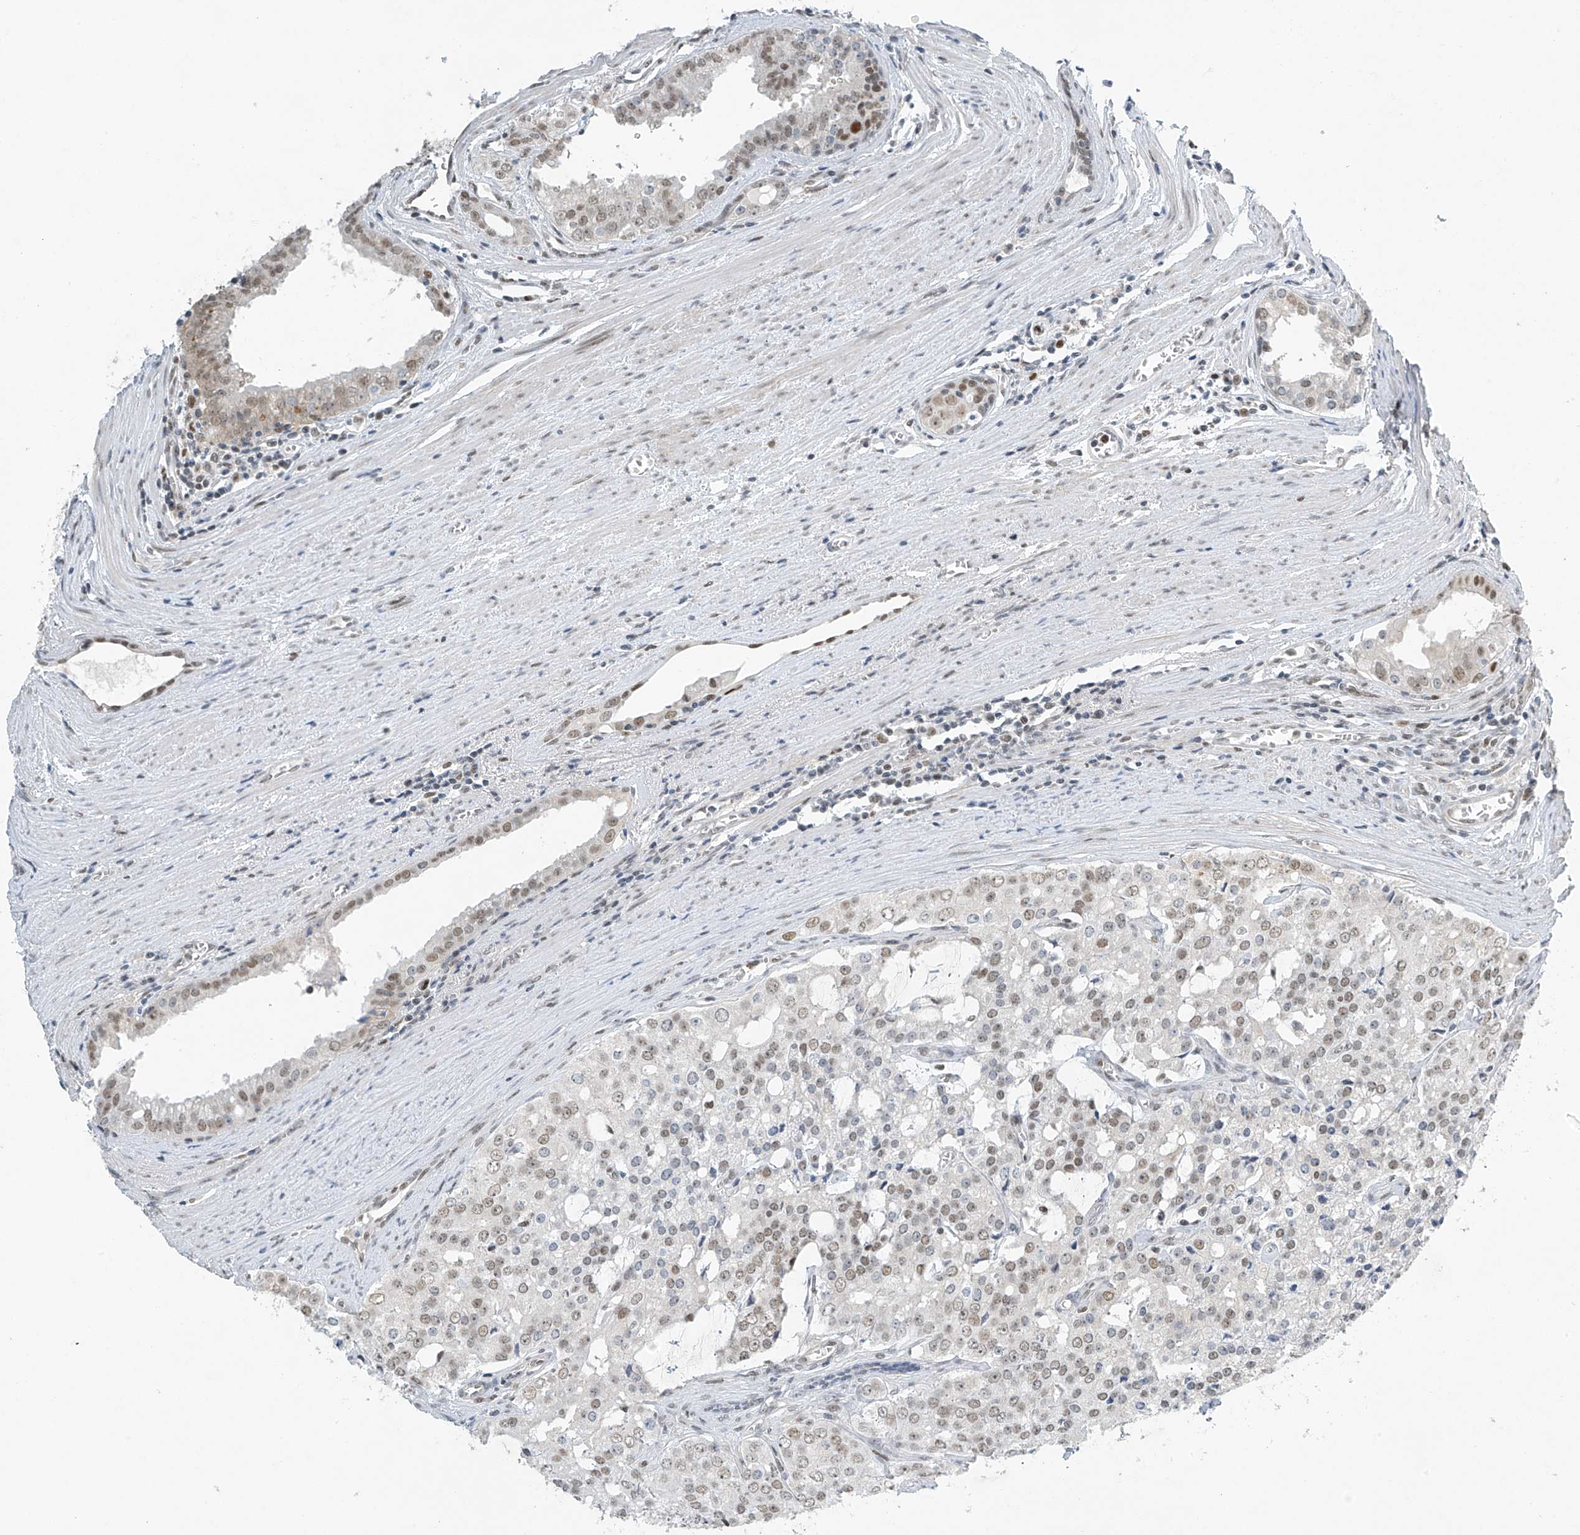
{"staining": {"intensity": "moderate", "quantity": ">75%", "location": "nuclear"}, "tissue": "prostate cancer", "cell_type": "Tumor cells", "image_type": "cancer", "snomed": [{"axis": "morphology", "description": "Adenocarcinoma, High grade"}, {"axis": "topography", "description": "Prostate"}], "caption": "The histopathology image shows a brown stain indicating the presence of a protein in the nuclear of tumor cells in prostate cancer.", "gene": "TAF8", "patient": {"sex": "male", "age": 68}}